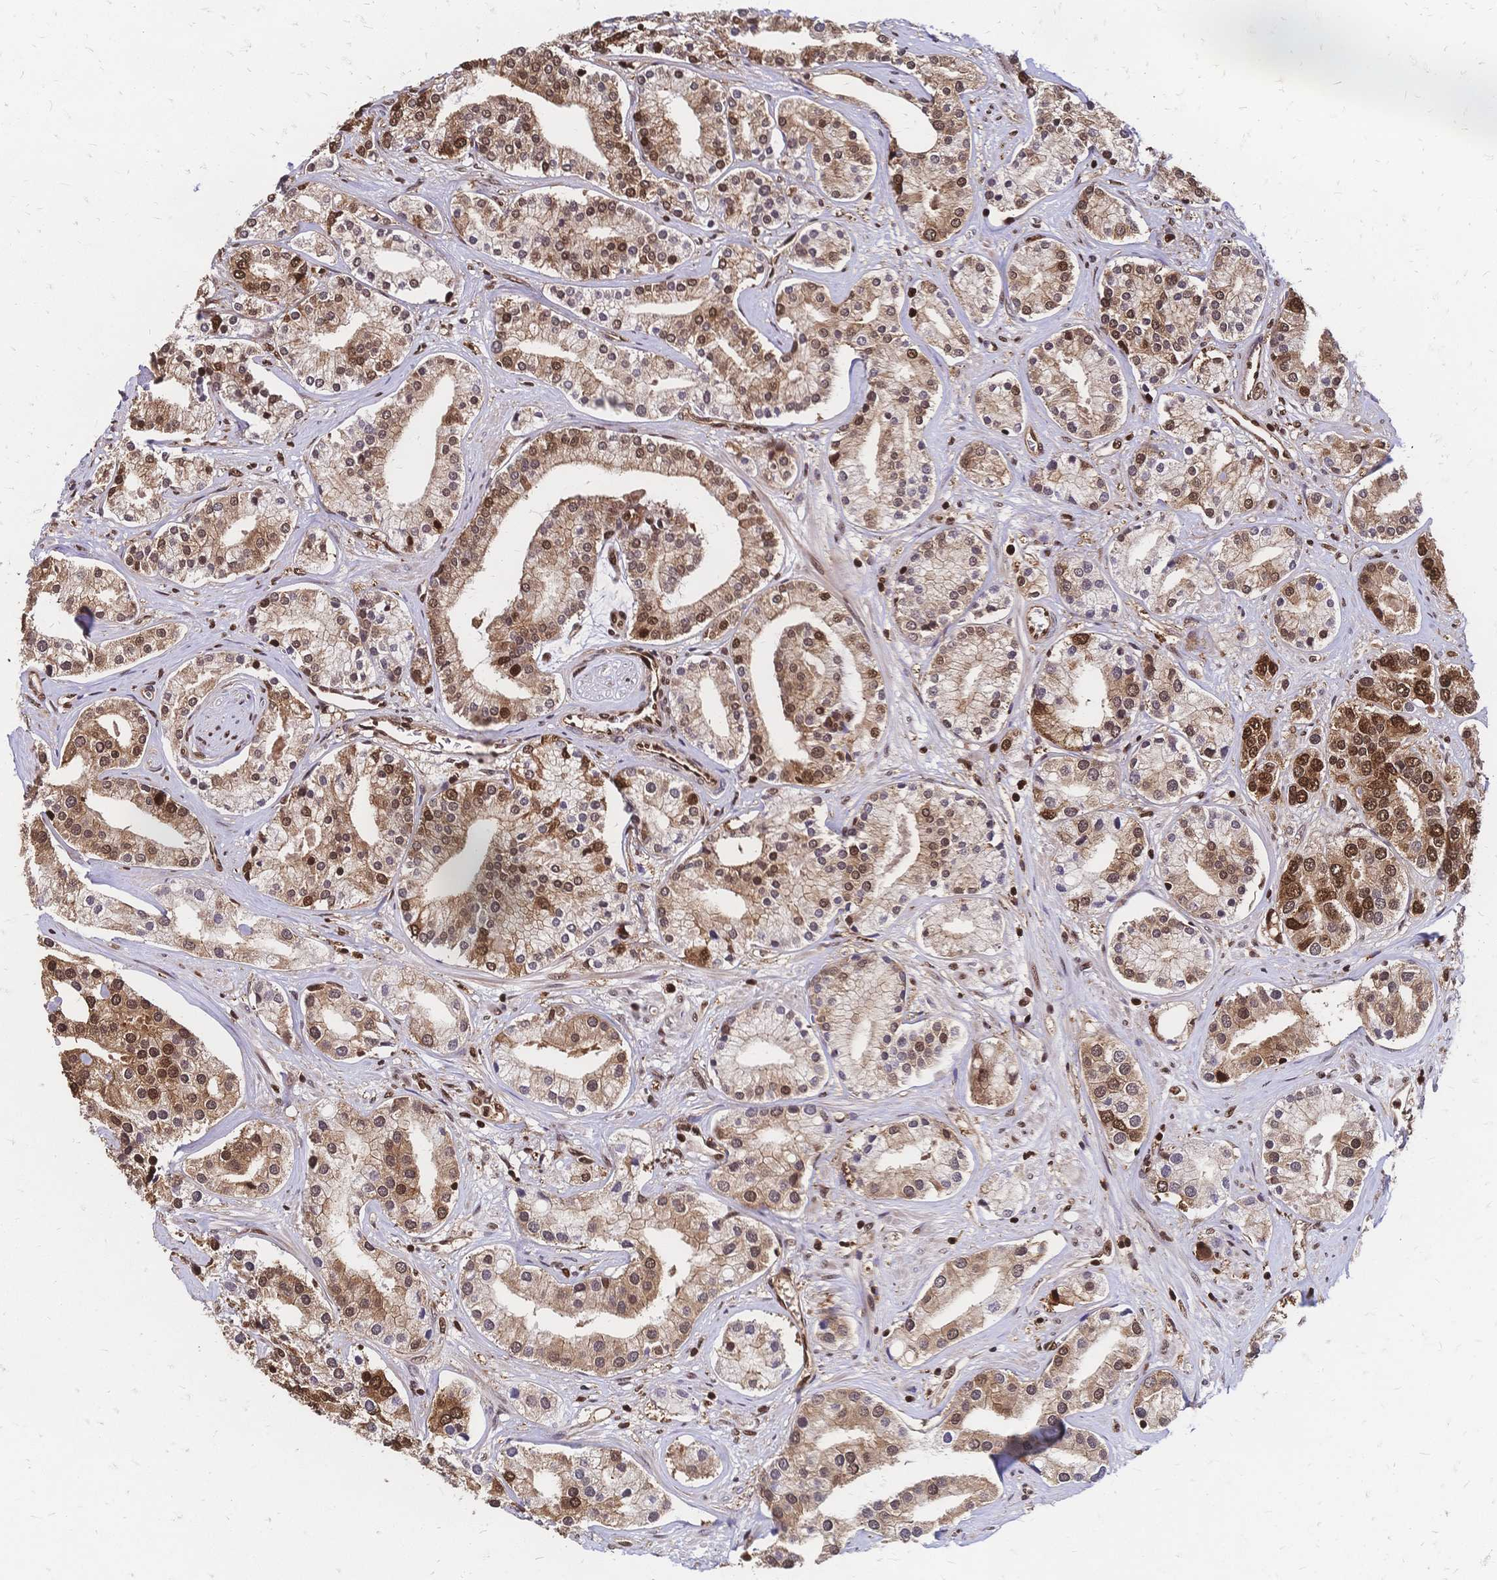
{"staining": {"intensity": "moderate", "quantity": ">75%", "location": "cytoplasmic/membranous,nuclear"}, "tissue": "prostate cancer", "cell_type": "Tumor cells", "image_type": "cancer", "snomed": [{"axis": "morphology", "description": "Adenocarcinoma, High grade"}, {"axis": "topography", "description": "Prostate"}], "caption": "Immunohistochemistry (IHC) (DAB) staining of human prostate cancer (high-grade adenocarcinoma) shows moderate cytoplasmic/membranous and nuclear protein expression in about >75% of tumor cells.", "gene": "HDGF", "patient": {"sex": "male", "age": 58}}